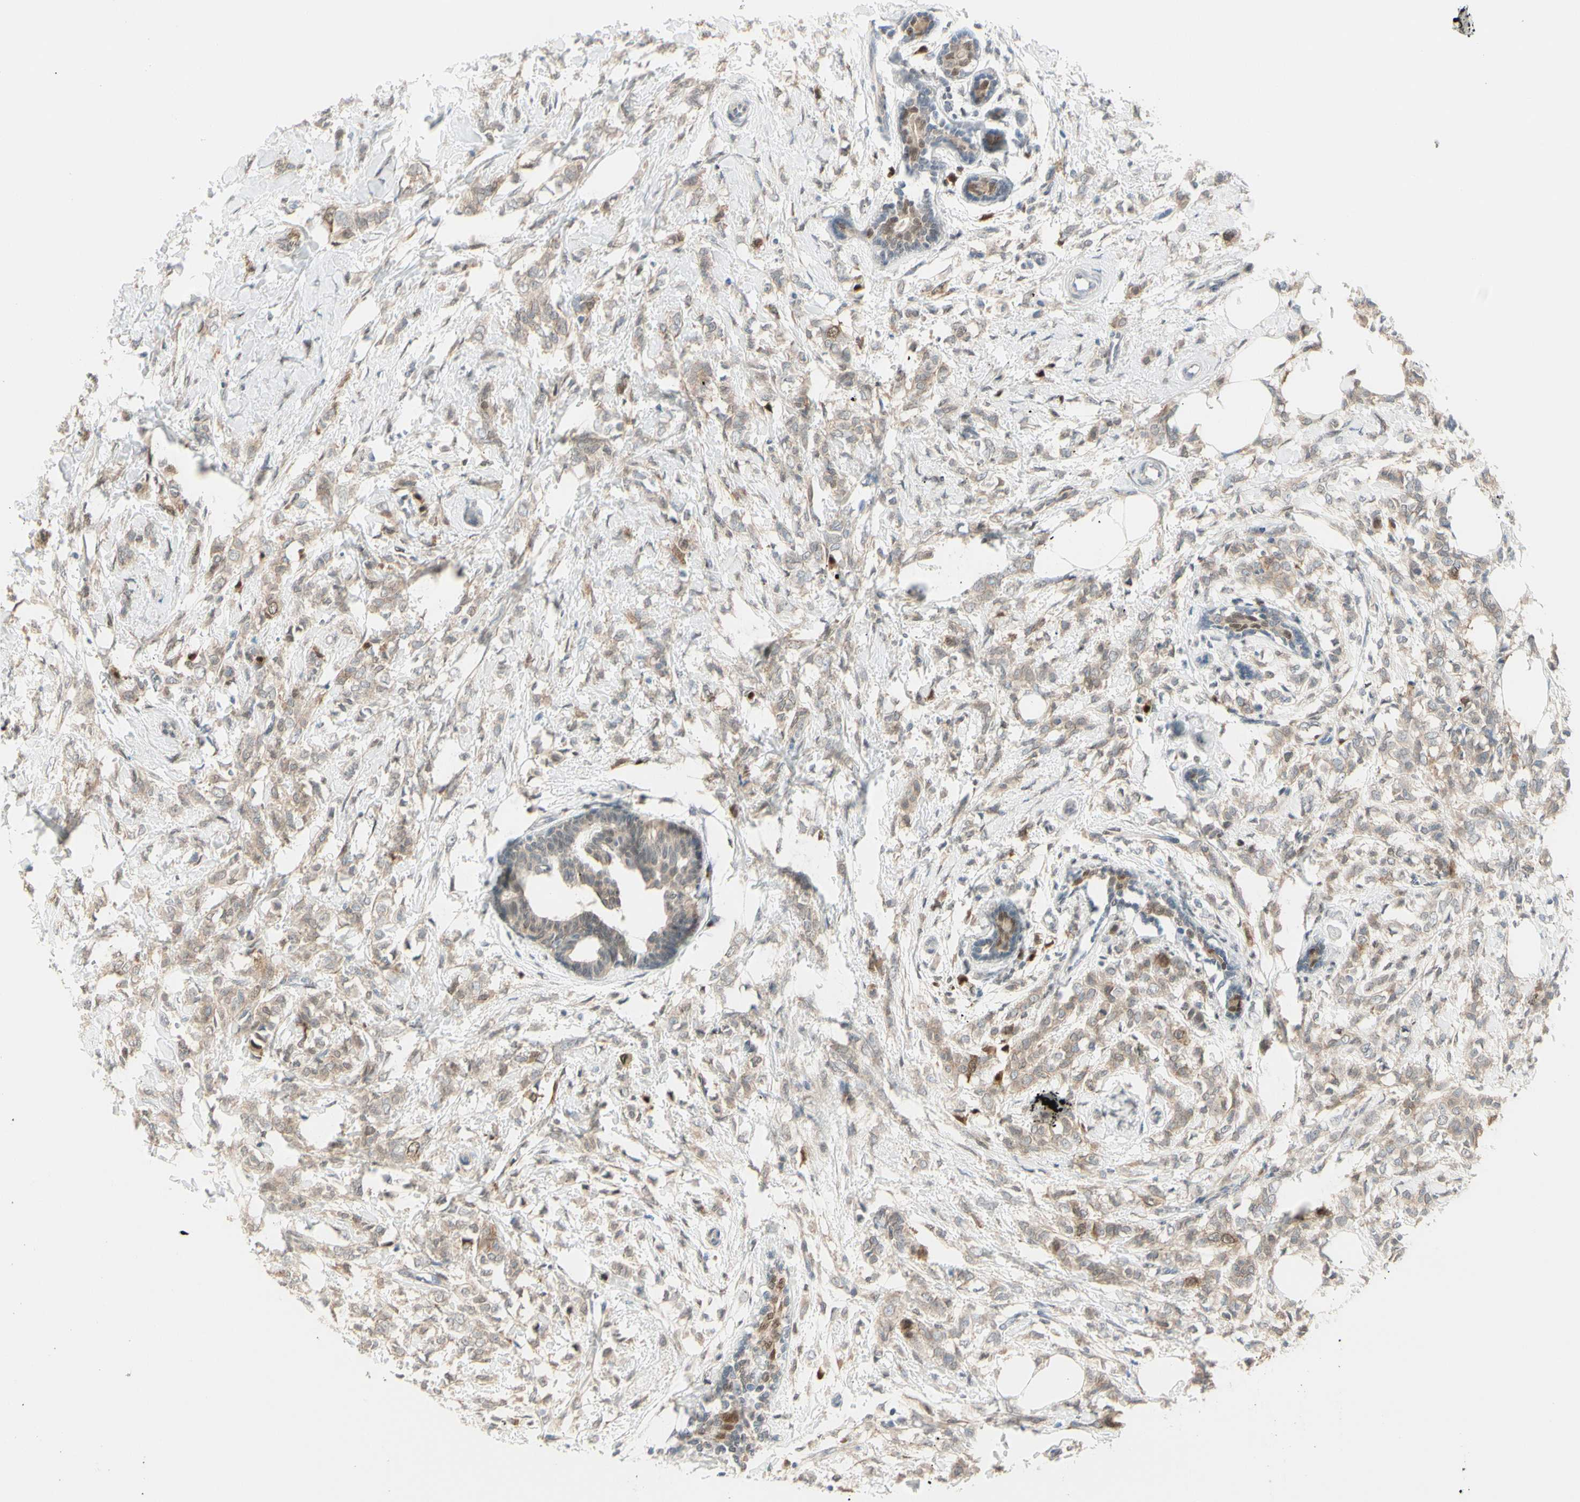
{"staining": {"intensity": "weak", "quantity": ">75%", "location": "cytoplasmic/membranous"}, "tissue": "breast cancer", "cell_type": "Tumor cells", "image_type": "cancer", "snomed": [{"axis": "morphology", "description": "Lobular carcinoma, in situ"}, {"axis": "morphology", "description": "Lobular carcinoma"}, {"axis": "topography", "description": "Breast"}], "caption": "The immunohistochemical stain shows weak cytoplasmic/membranous positivity in tumor cells of lobular carcinoma in situ (breast) tissue.", "gene": "PTTG1", "patient": {"sex": "female", "age": 41}}